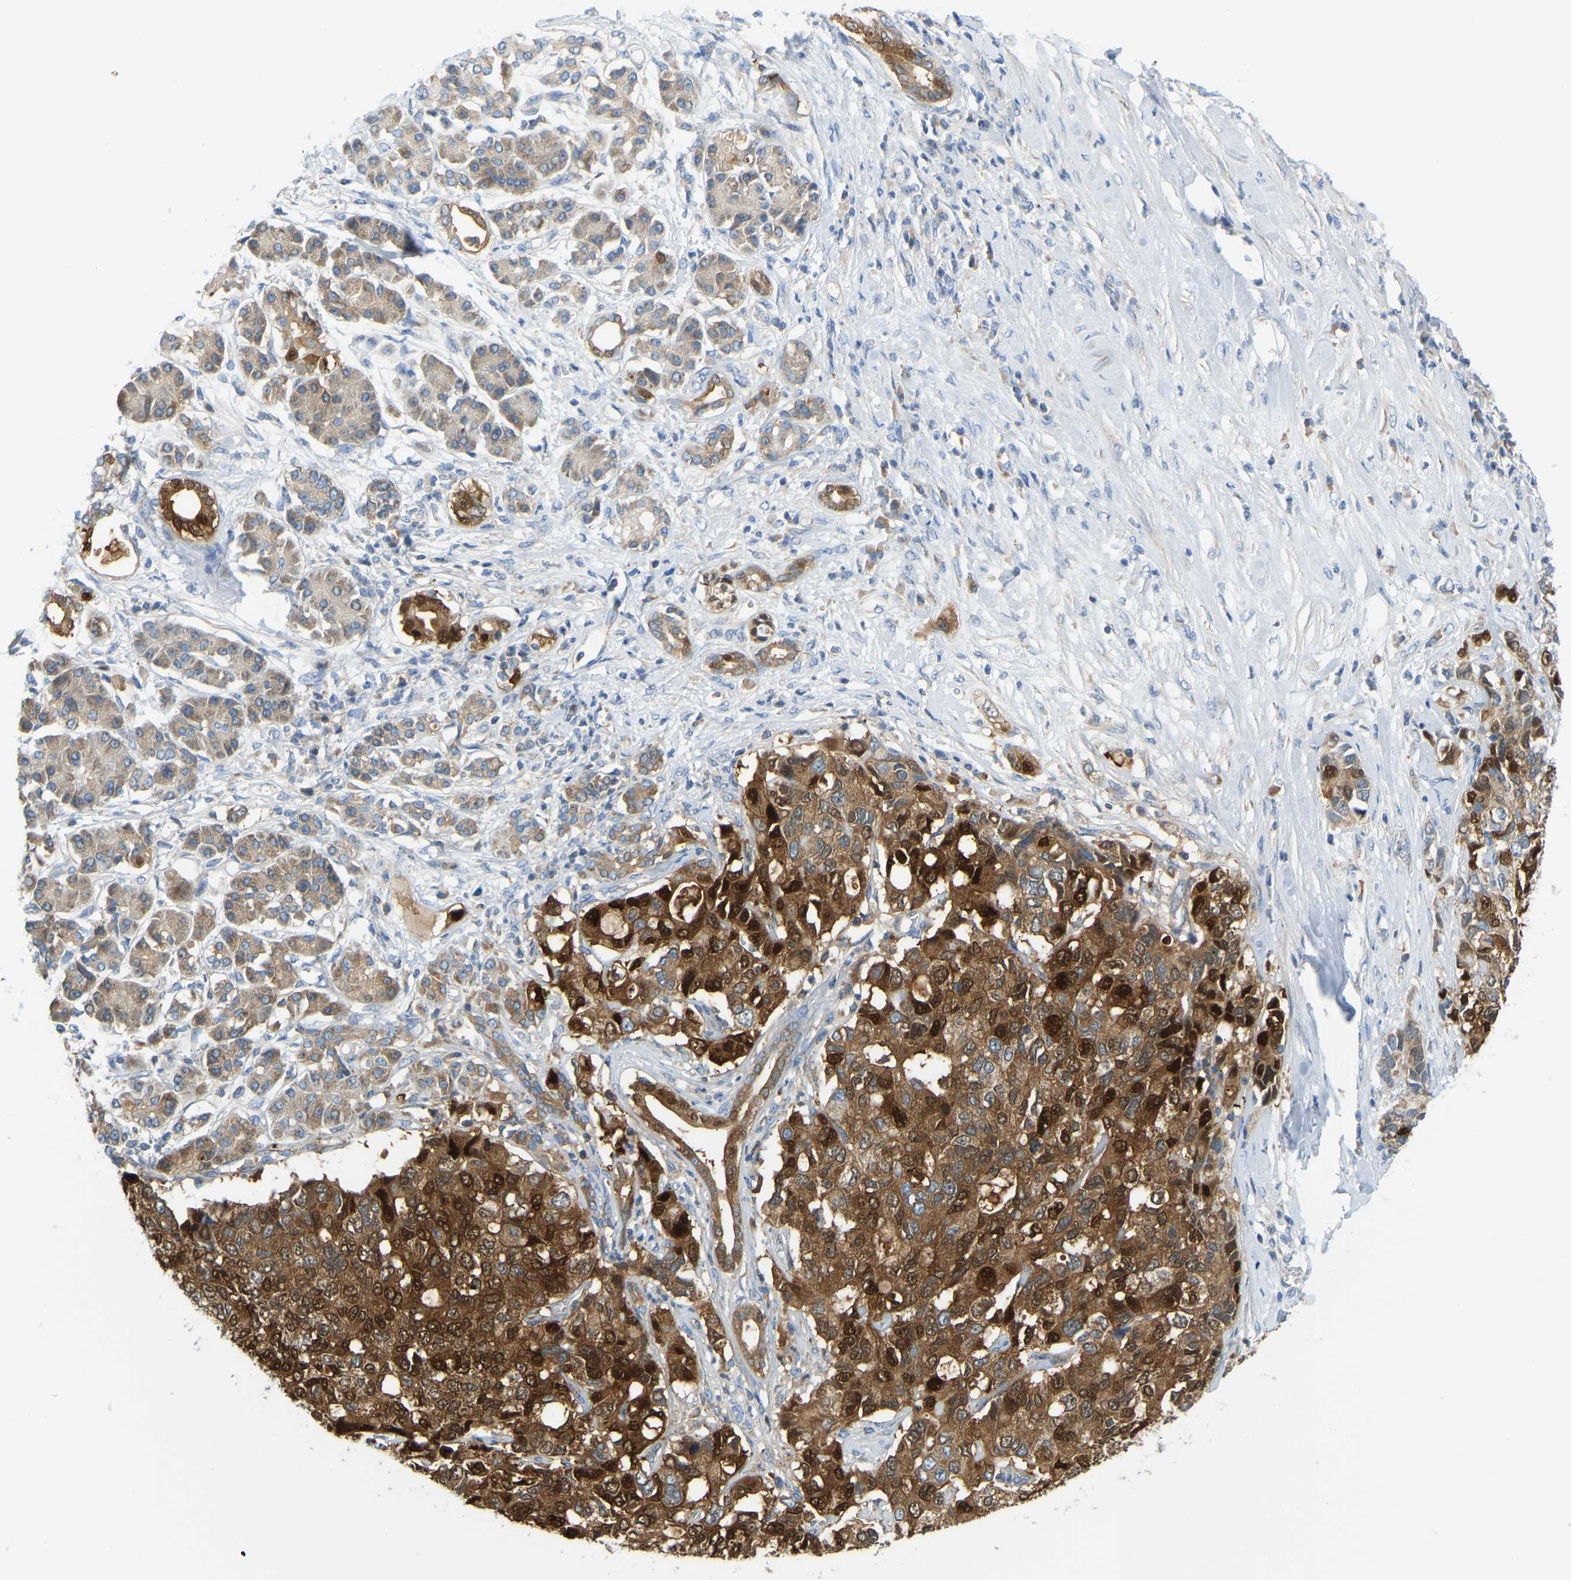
{"staining": {"intensity": "strong", "quantity": ">75%", "location": "cytoplasmic/membranous,nuclear"}, "tissue": "pancreatic cancer", "cell_type": "Tumor cells", "image_type": "cancer", "snomed": [{"axis": "morphology", "description": "Adenocarcinoma, NOS"}, {"axis": "topography", "description": "Pancreas"}], "caption": "A high amount of strong cytoplasmic/membranous and nuclear expression is present in approximately >75% of tumor cells in pancreatic cancer (adenocarcinoma) tissue. (Stains: DAB (3,3'-diaminobenzidine) in brown, nuclei in blue, Microscopy: brightfield microscopy at high magnification).", "gene": "GDA", "patient": {"sex": "female", "age": 56}}